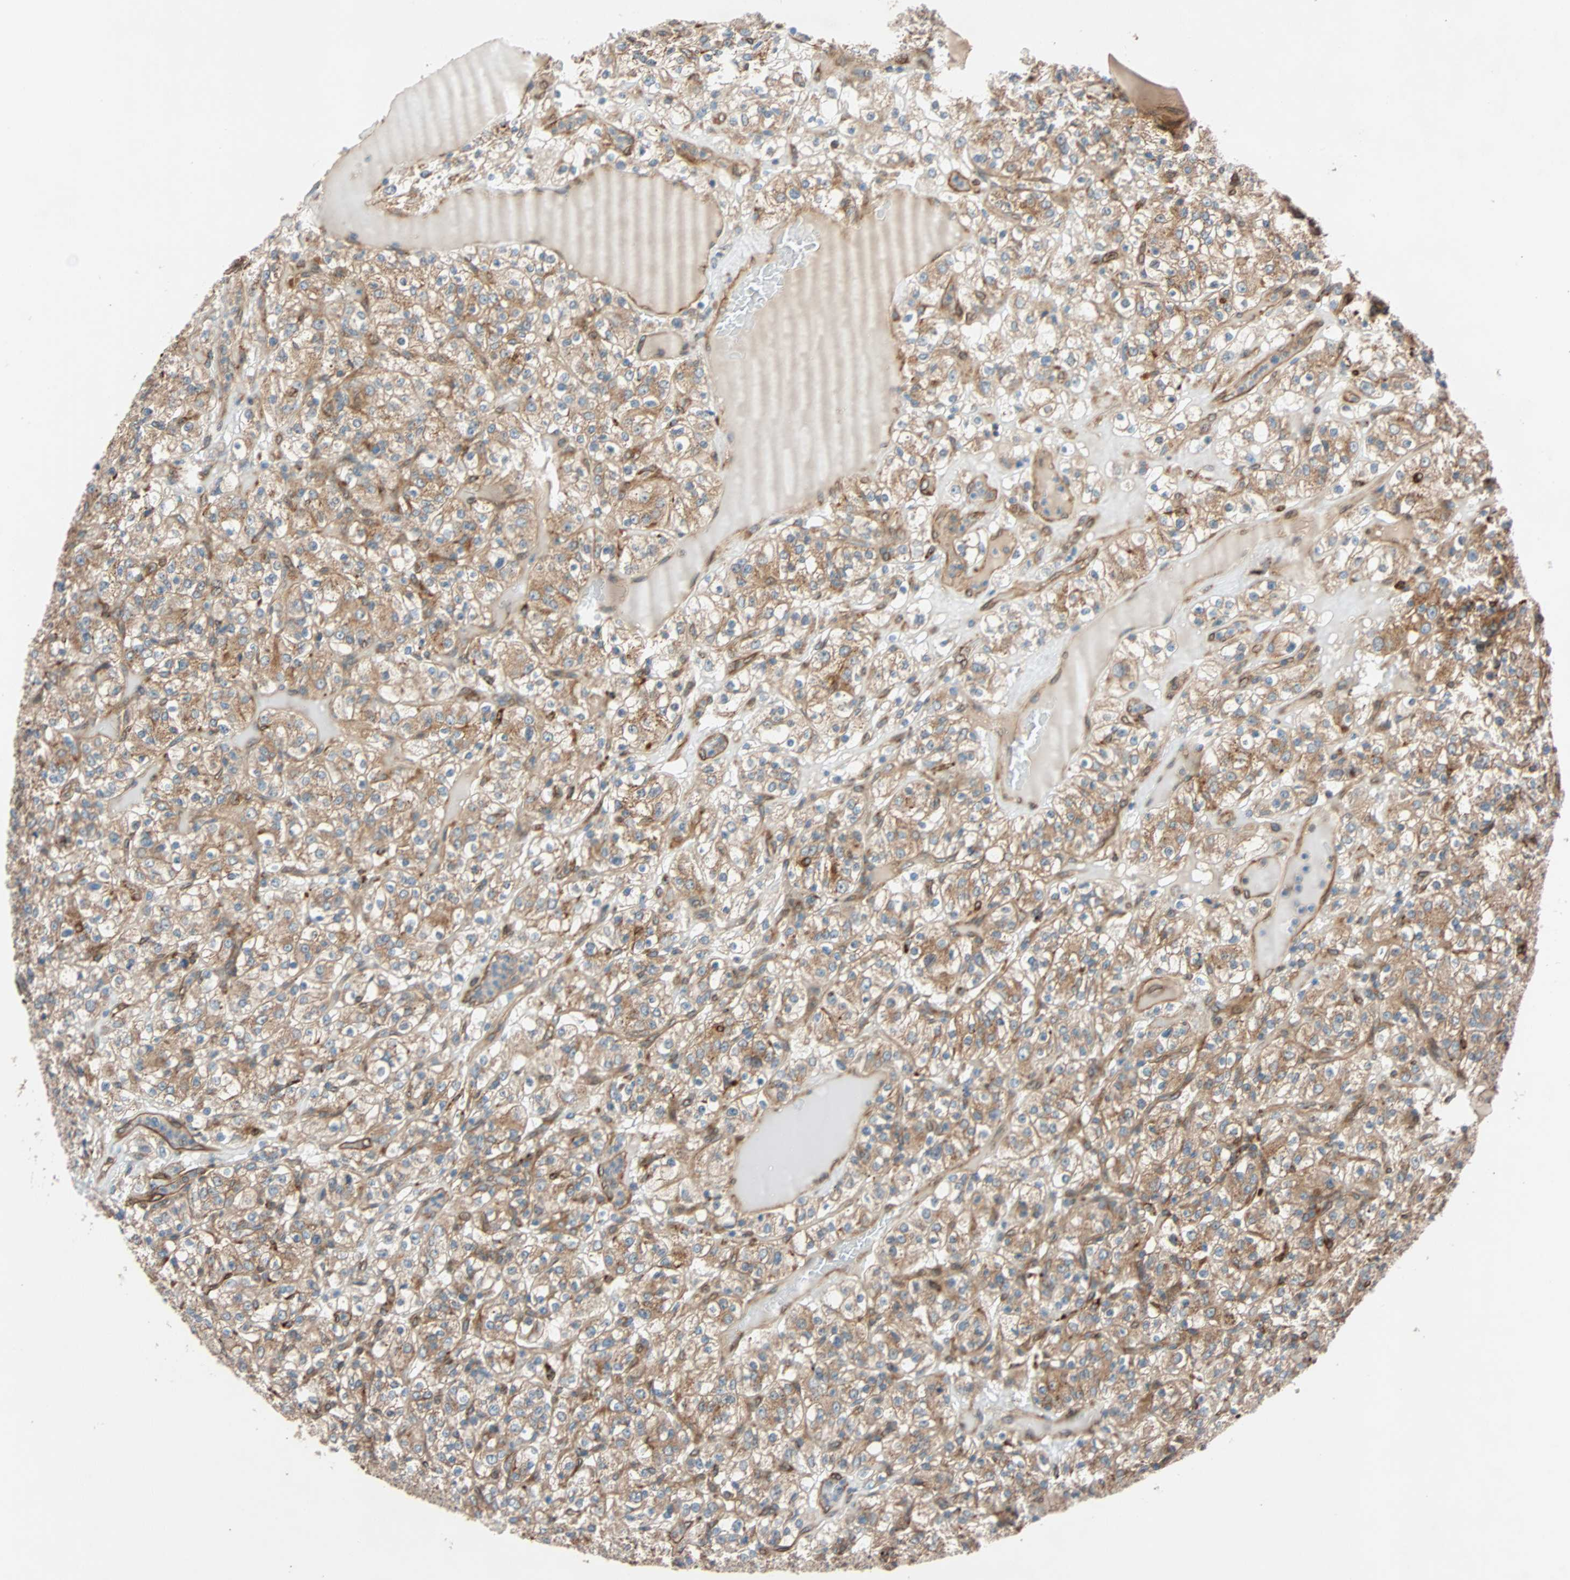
{"staining": {"intensity": "moderate", "quantity": ">75%", "location": "cytoplasmic/membranous"}, "tissue": "renal cancer", "cell_type": "Tumor cells", "image_type": "cancer", "snomed": [{"axis": "morphology", "description": "Normal tissue, NOS"}, {"axis": "morphology", "description": "Adenocarcinoma, NOS"}, {"axis": "topography", "description": "Kidney"}], "caption": "Human renal cancer stained with a brown dye demonstrates moderate cytoplasmic/membranous positive staining in approximately >75% of tumor cells.", "gene": "PHYH", "patient": {"sex": "female", "age": 72}}